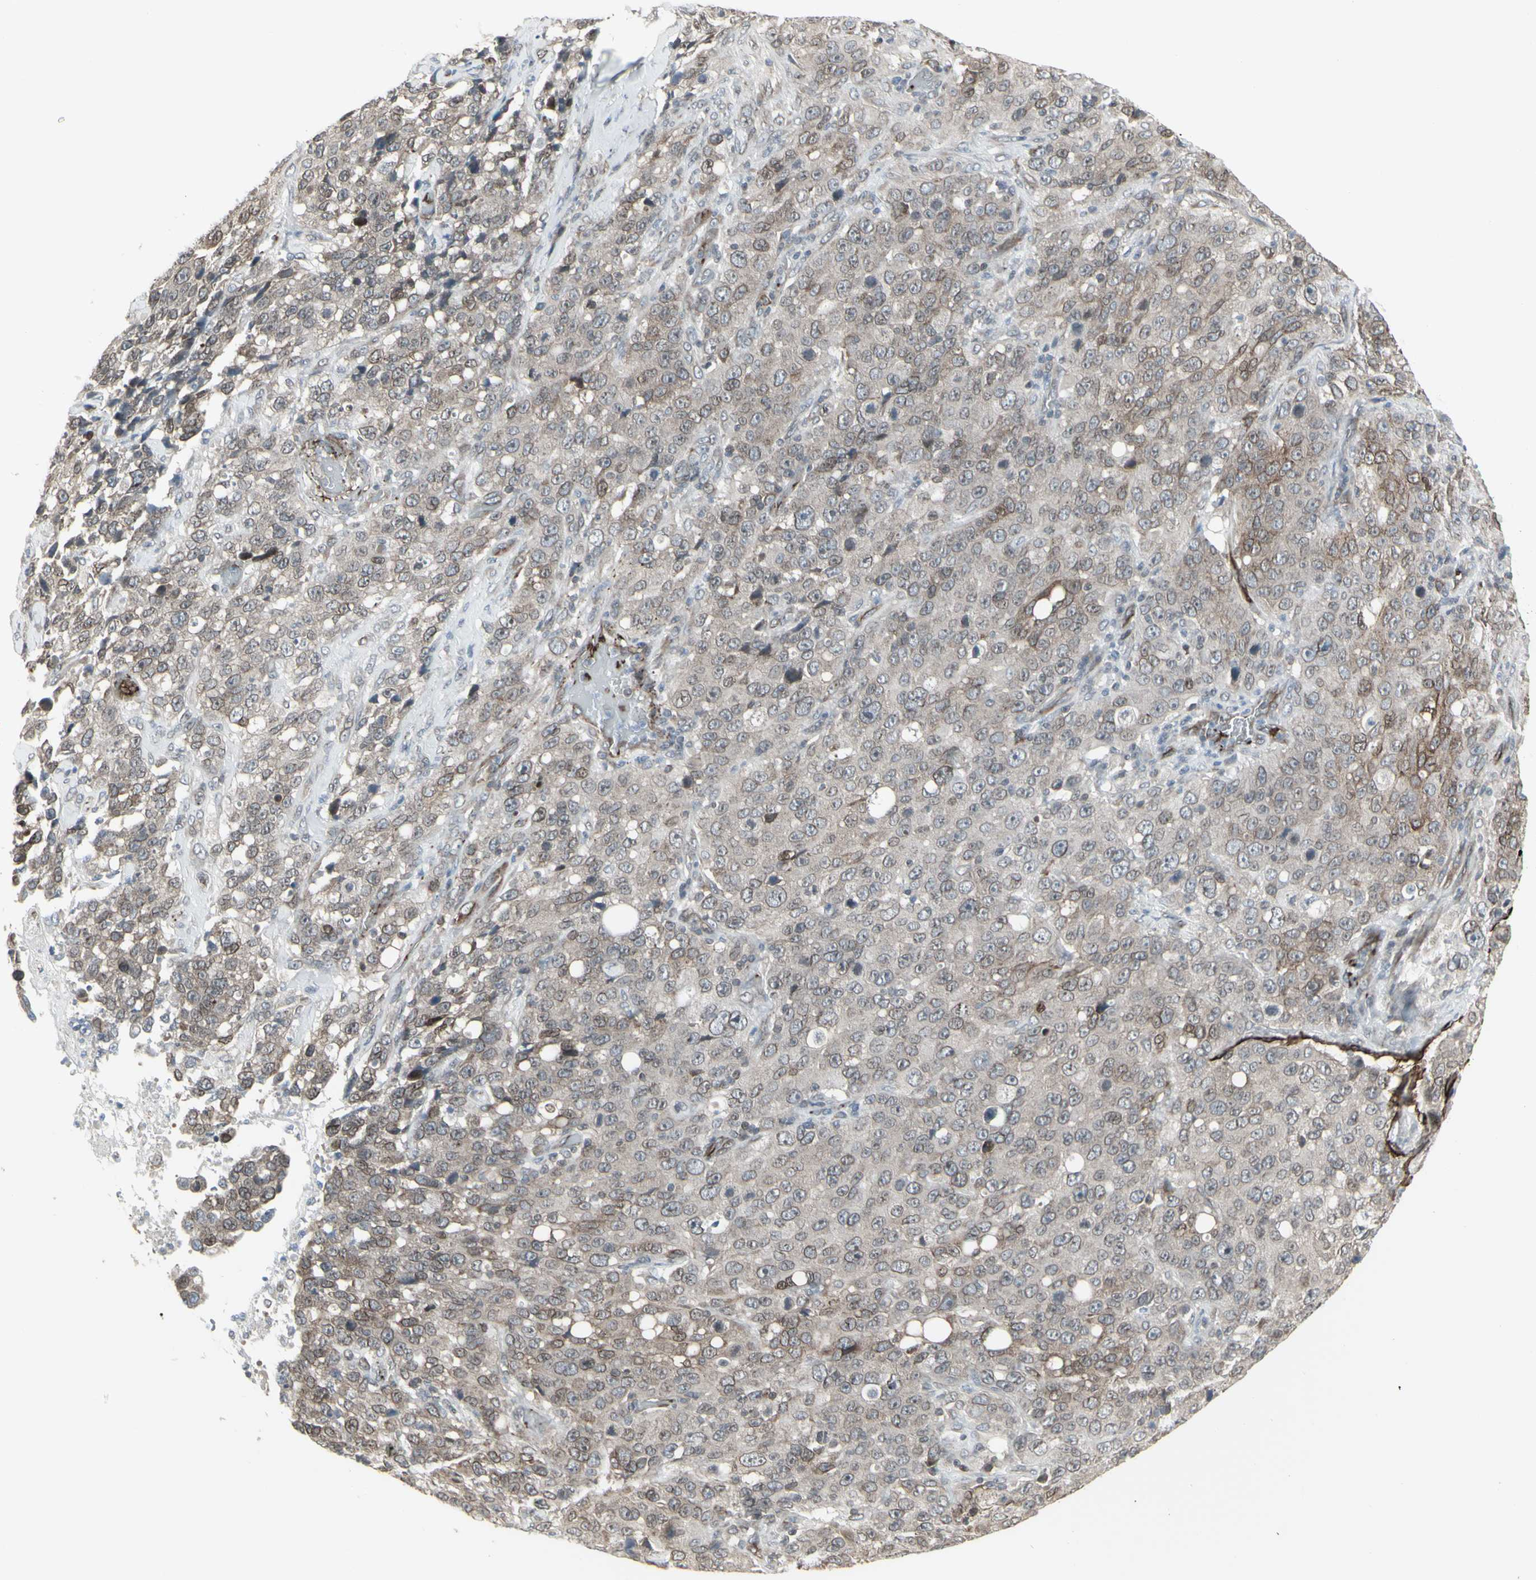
{"staining": {"intensity": "weak", "quantity": ">75%", "location": "cytoplasmic/membranous,nuclear"}, "tissue": "stomach cancer", "cell_type": "Tumor cells", "image_type": "cancer", "snomed": [{"axis": "morphology", "description": "Normal tissue, NOS"}, {"axis": "morphology", "description": "Adenocarcinoma, NOS"}, {"axis": "topography", "description": "Stomach"}], "caption": "A low amount of weak cytoplasmic/membranous and nuclear staining is identified in approximately >75% of tumor cells in stomach cancer (adenocarcinoma) tissue.", "gene": "DTX3L", "patient": {"sex": "male", "age": 48}}